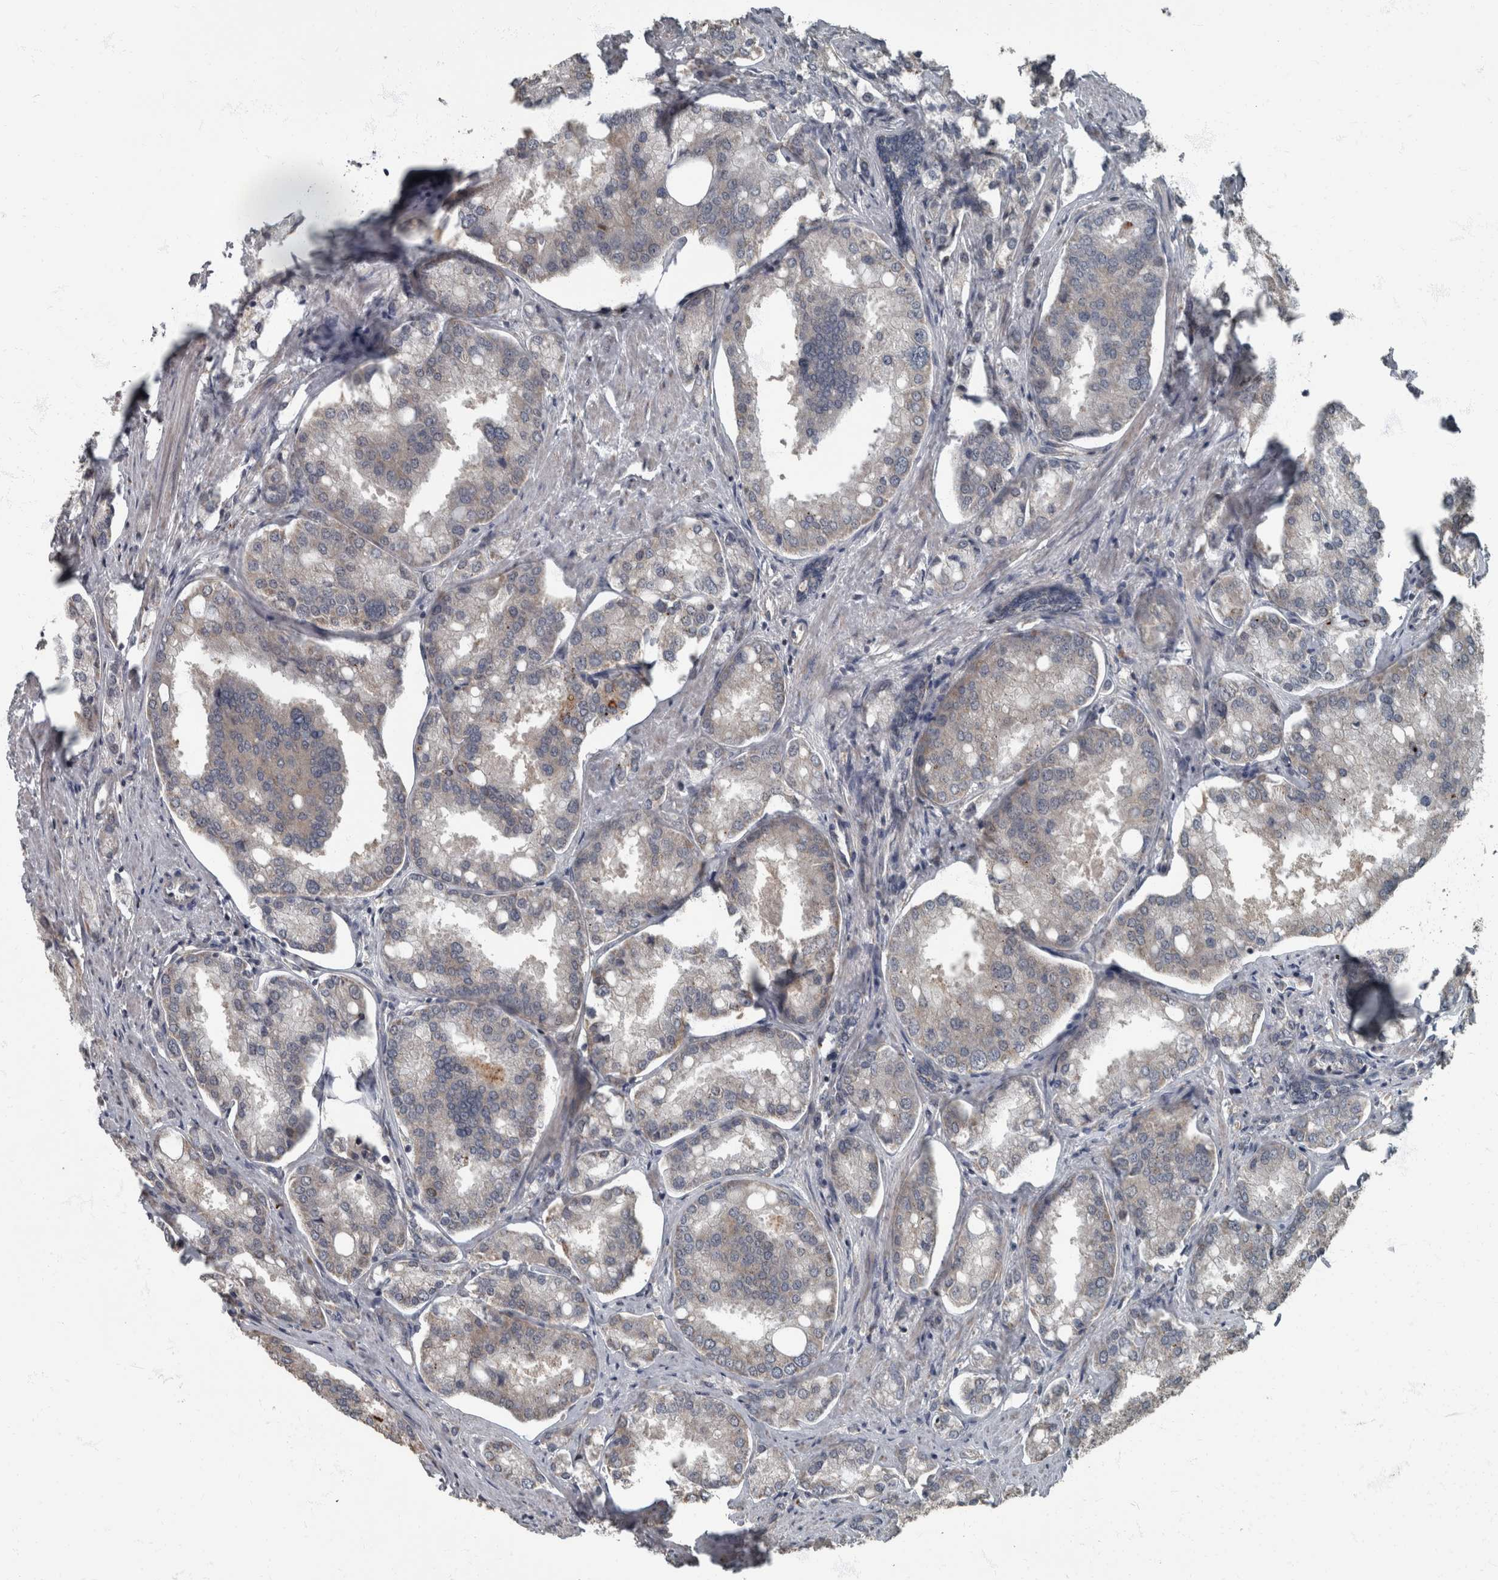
{"staining": {"intensity": "weak", "quantity": "<25%", "location": "cytoplasmic/membranous"}, "tissue": "prostate cancer", "cell_type": "Tumor cells", "image_type": "cancer", "snomed": [{"axis": "morphology", "description": "Adenocarcinoma, High grade"}, {"axis": "topography", "description": "Prostate"}], "caption": "Tumor cells show no significant protein staining in prostate adenocarcinoma (high-grade).", "gene": "RABGGTB", "patient": {"sex": "male", "age": 50}}